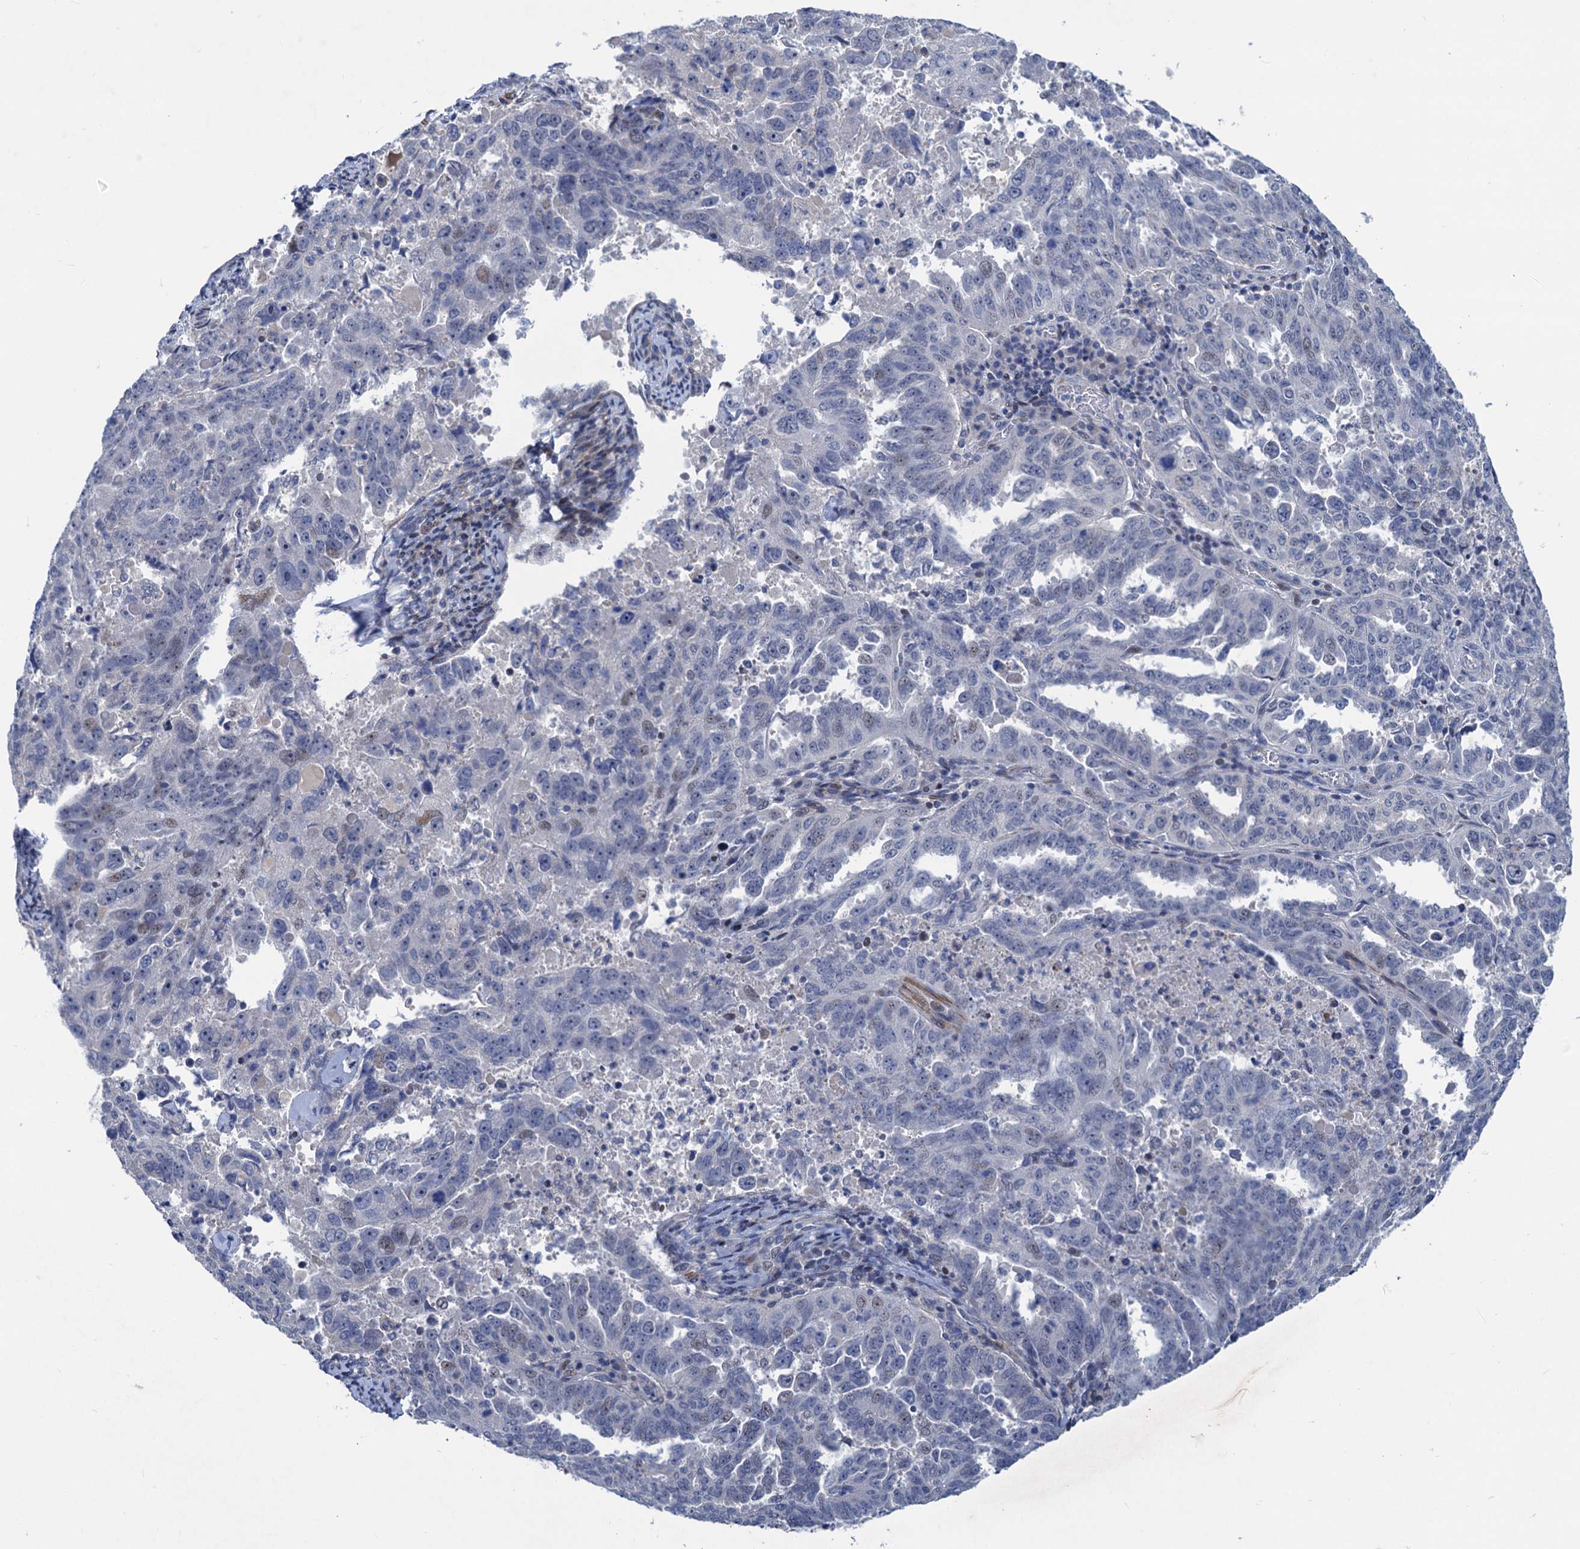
{"staining": {"intensity": "weak", "quantity": "<25%", "location": "nuclear"}, "tissue": "endometrial cancer", "cell_type": "Tumor cells", "image_type": "cancer", "snomed": [{"axis": "morphology", "description": "Adenocarcinoma, NOS"}, {"axis": "topography", "description": "Endometrium"}], "caption": "A histopathology image of endometrial cancer (adenocarcinoma) stained for a protein exhibits no brown staining in tumor cells. The staining was performed using DAB to visualize the protein expression in brown, while the nuclei were stained in blue with hematoxylin (Magnification: 20x).", "gene": "ESYT3", "patient": {"sex": "female", "age": 65}}